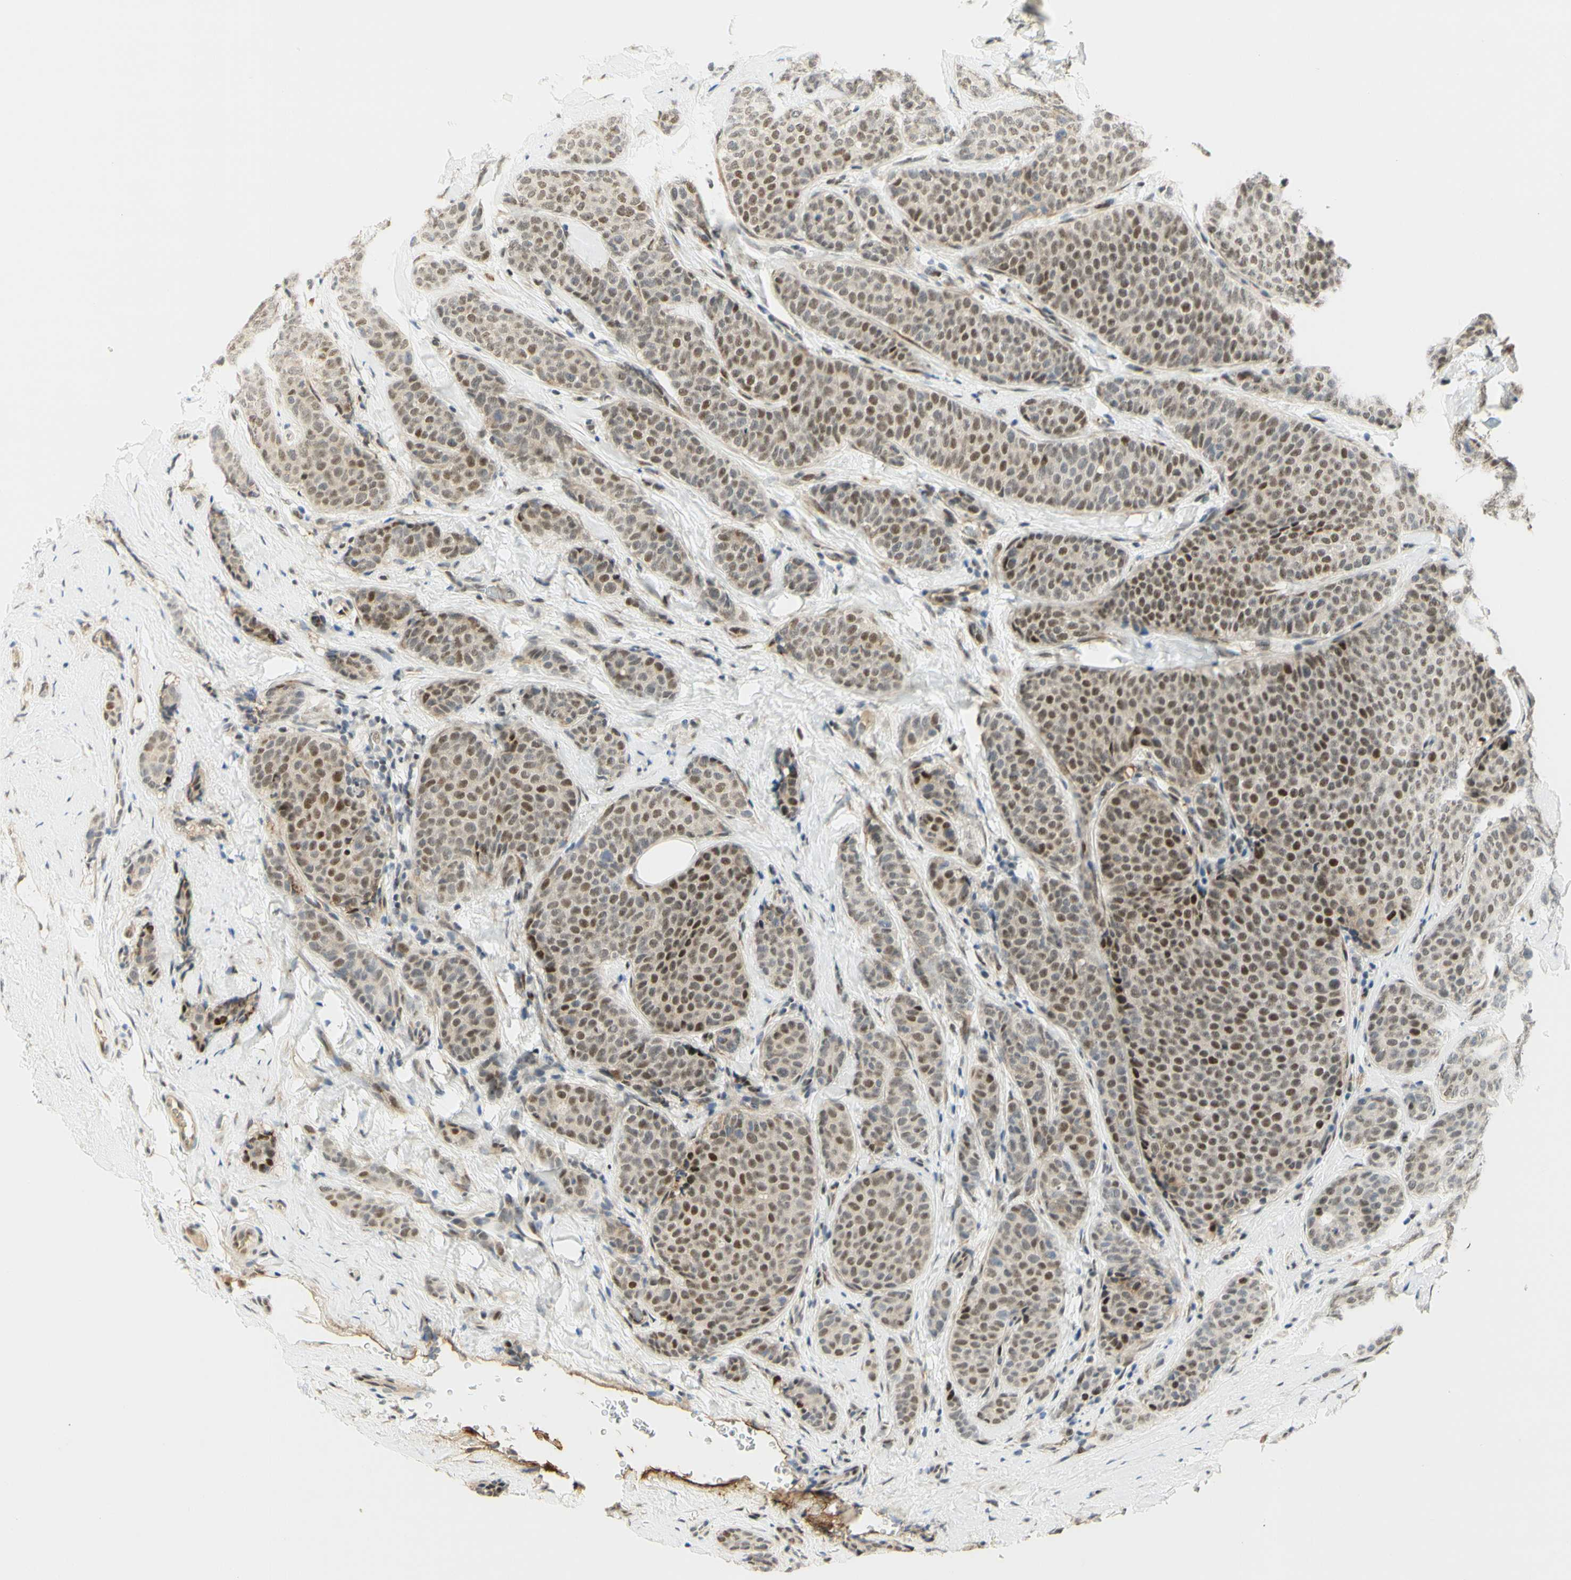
{"staining": {"intensity": "moderate", "quantity": ">75%", "location": "cytoplasmic/membranous,nuclear"}, "tissue": "breast cancer", "cell_type": "Tumor cells", "image_type": "cancer", "snomed": [{"axis": "morphology", "description": "Lobular carcinoma"}, {"axis": "topography", "description": "Skin"}, {"axis": "topography", "description": "Breast"}], "caption": "Tumor cells demonstrate moderate cytoplasmic/membranous and nuclear positivity in about >75% of cells in breast lobular carcinoma.", "gene": "DDX1", "patient": {"sex": "female", "age": 46}}